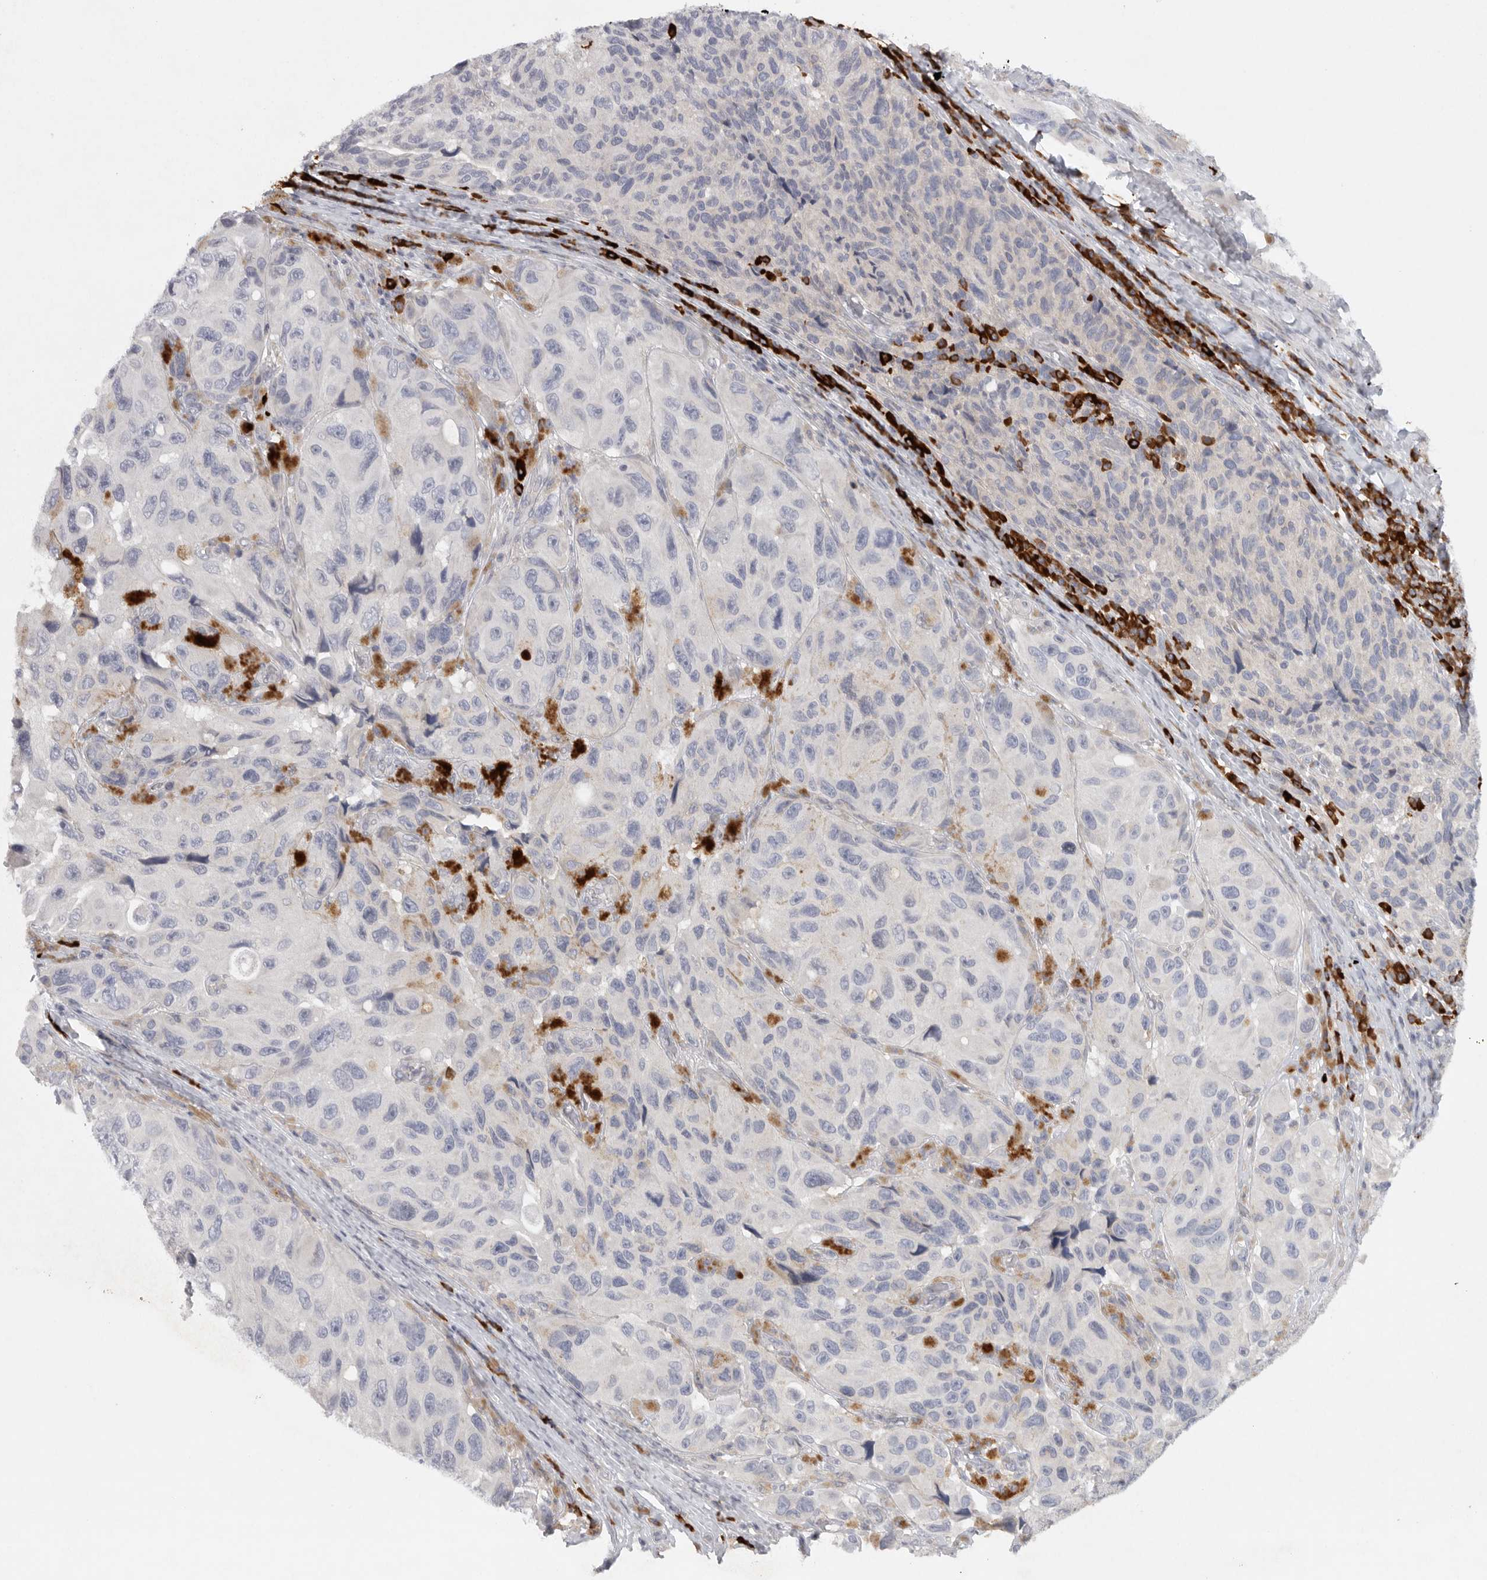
{"staining": {"intensity": "negative", "quantity": "none", "location": "none"}, "tissue": "melanoma", "cell_type": "Tumor cells", "image_type": "cancer", "snomed": [{"axis": "morphology", "description": "Malignant melanoma, NOS"}, {"axis": "topography", "description": "Skin"}], "caption": "Human malignant melanoma stained for a protein using IHC exhibits no expression in tumor cells.", "gene": "TMEM69", "patient": {"sex": "female", "age": 73}}